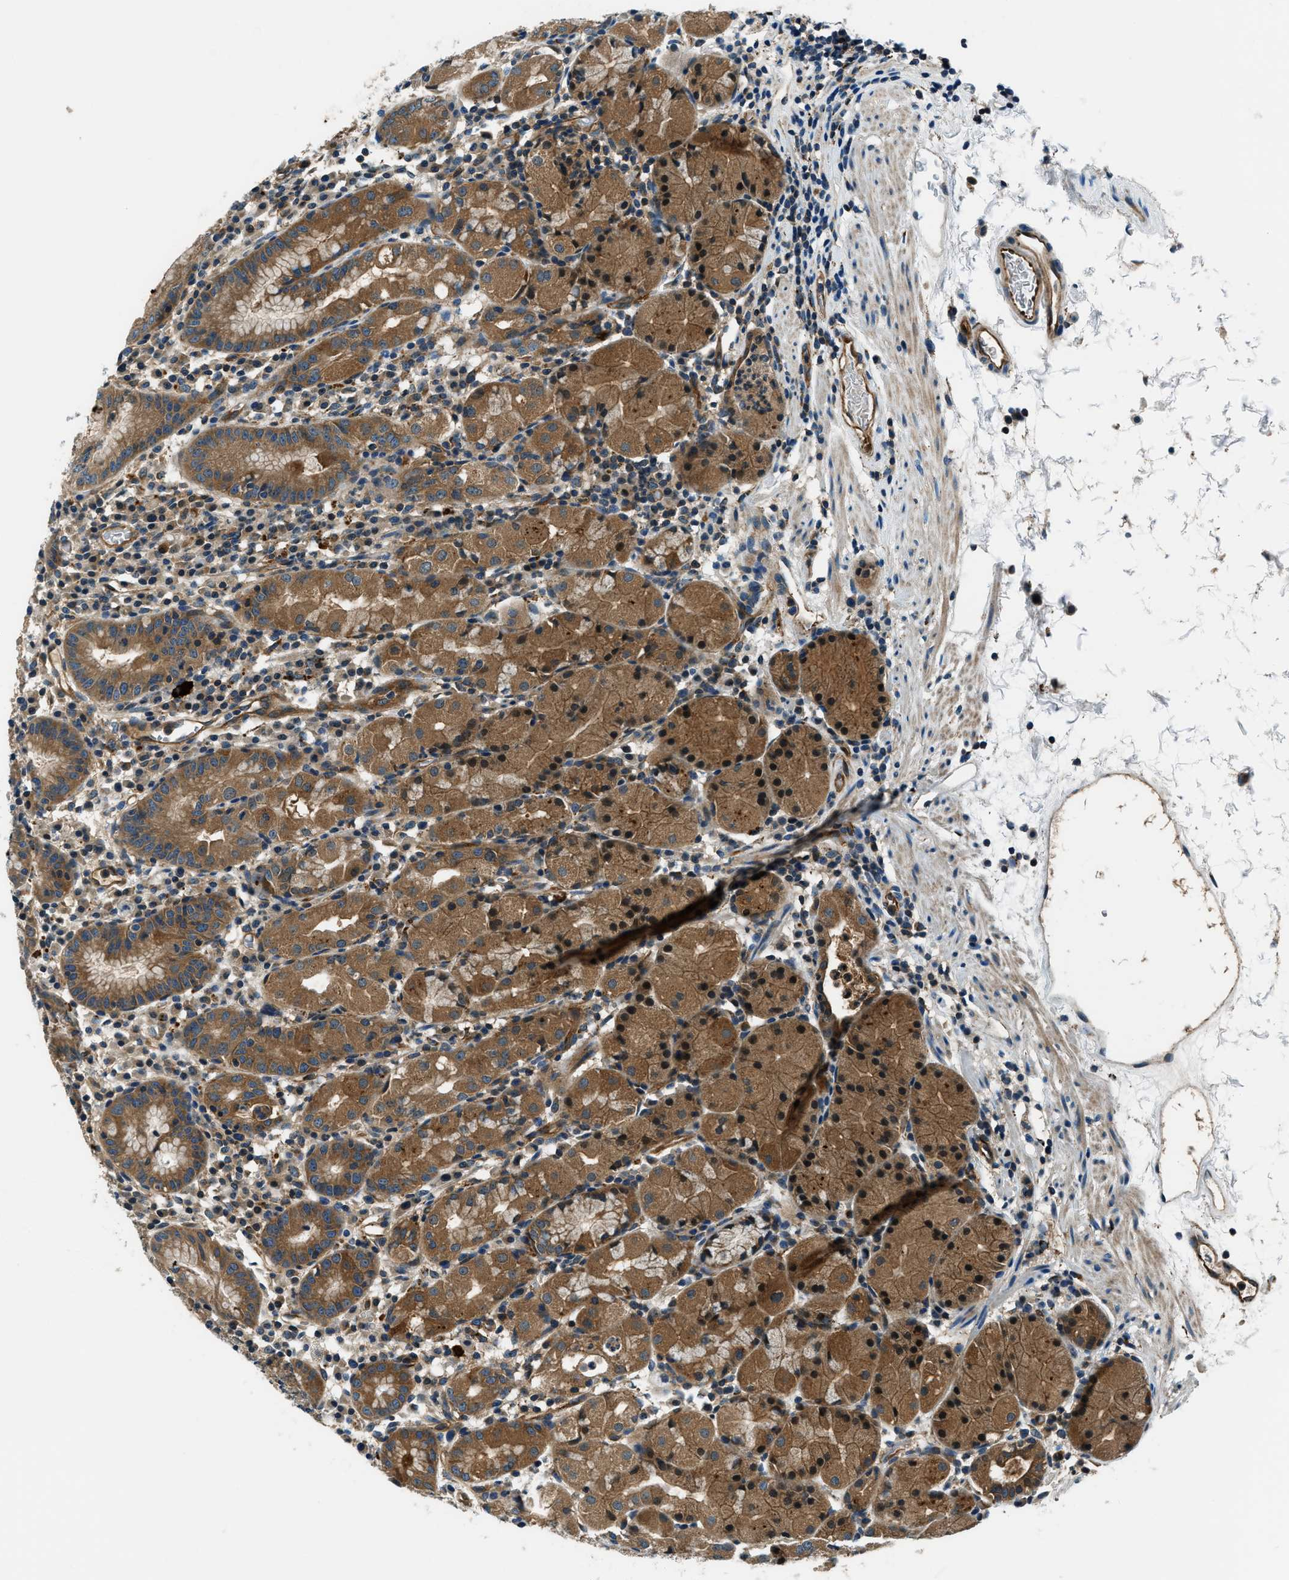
{"staining": {"intensity": "moderate", "quantity": ">75%", "location": "cytoplasmic/membranous,nuclear"}, "tissue": "stomach", "cell_type": "Glandular cells", "image_type": "normal", "snomed": [{"axis": "morphology", "description": "Normal tissue, NOS"}, {"axis": "topography", "description": "Stomach"}, {"axis": "topography", "description": "Stomach, lower"}], "caption": "Immunohistochemical staining of normal human stomach reveals >75% levels of moderate cytoplasmic/membranous,nuclear protein expression in about >75% of glandular cells.", "gene": "SLC19A2", "patient": {"sex": "female", "age": 75}}